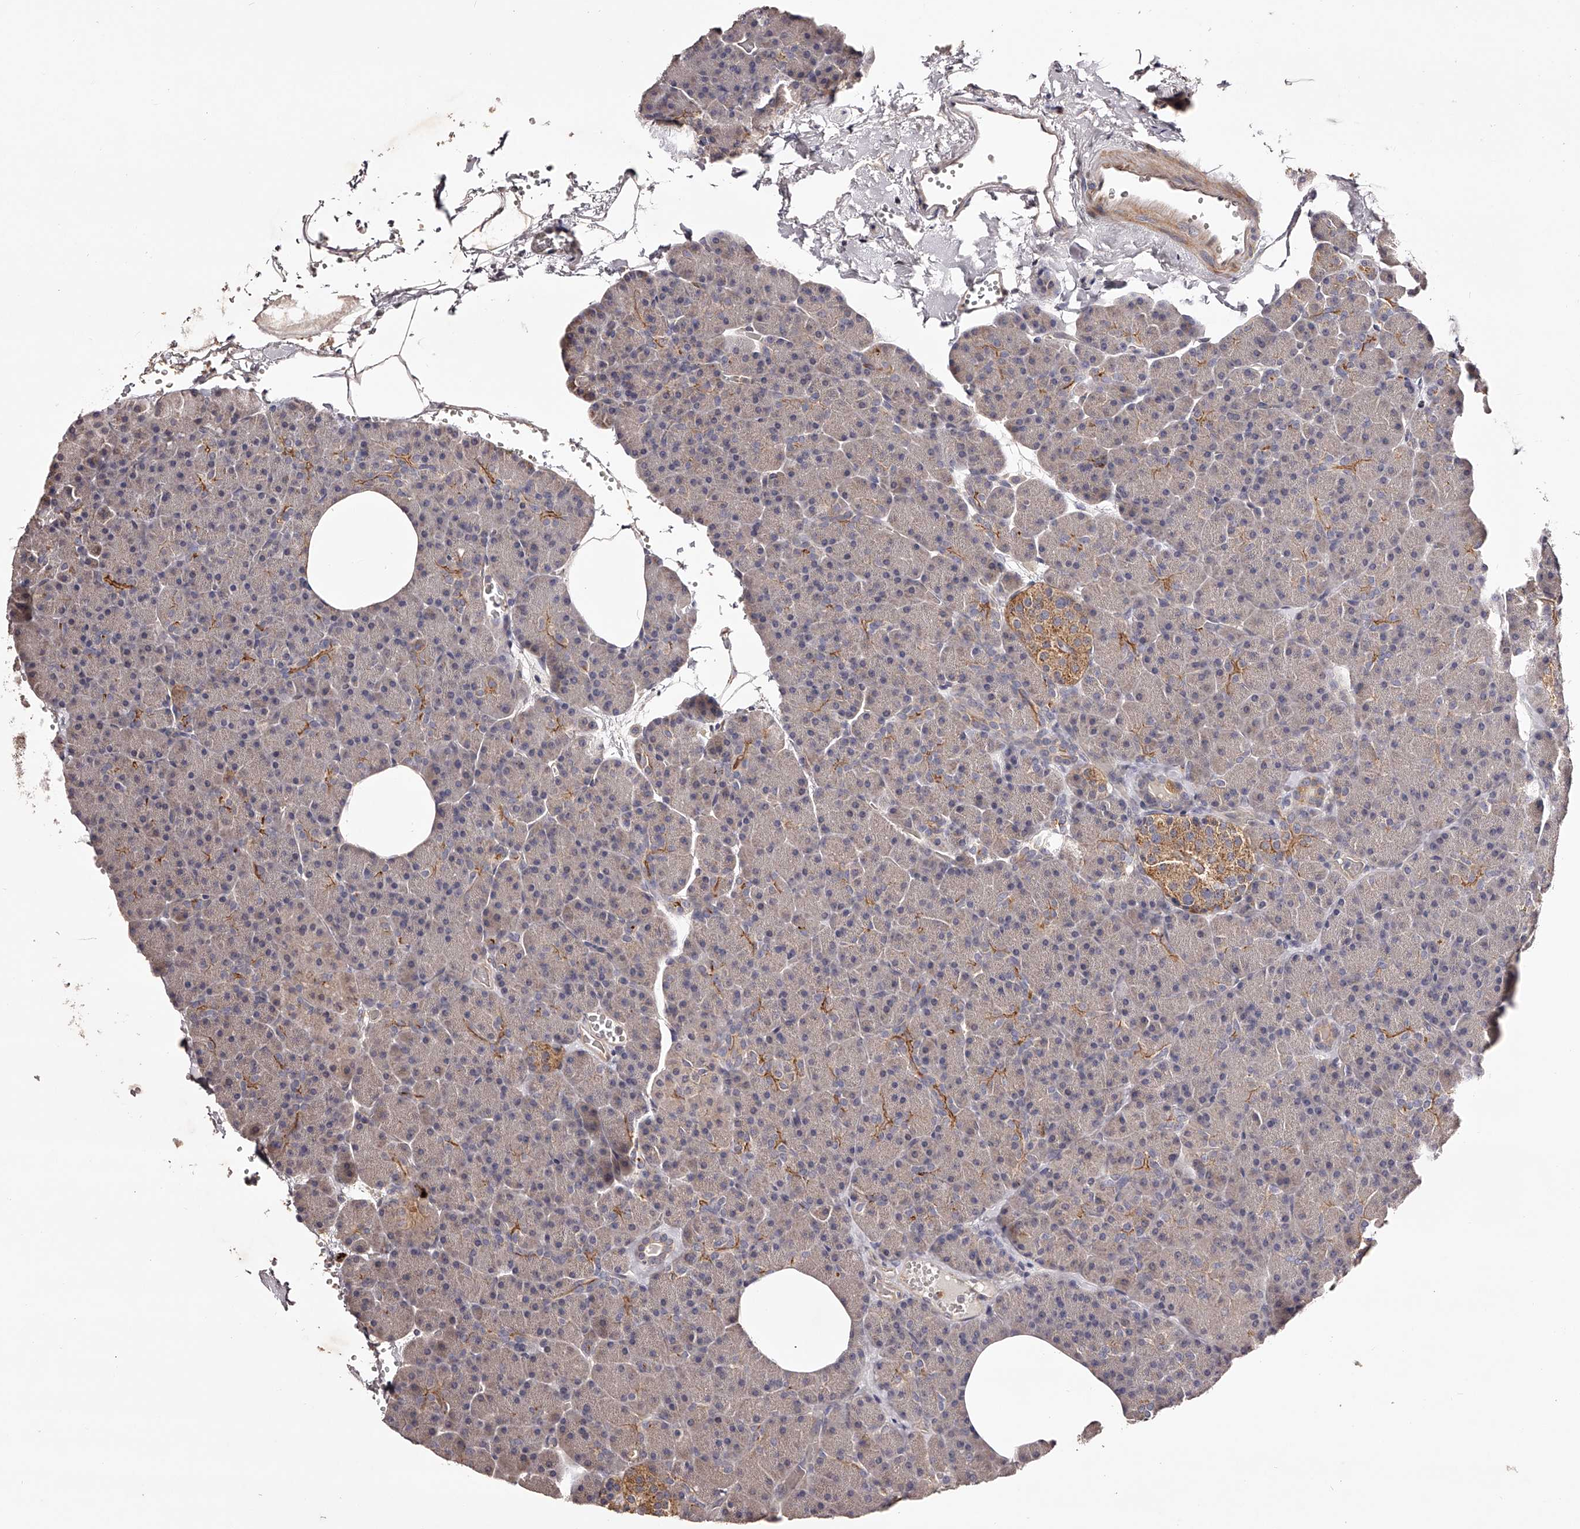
{"staining": {"intensity": "moderate", "quantity": "<25%", "location": "cytoplasmic/membranous"}, "tissue": "pancreas", "cell_type": "Exocrine glandular cells", "image_type": "normal", "snomed": [{"axis": "morphology", "description": "Normal tissue, NOS"}, {"axis": "morphology", "description": "Carcinoid, malignant, NOS"}, {"axis": "topography", "description": "Pancreas"}], "caption": "Brown immunohistochemical staining in benign pancreas displays moderate cytoplasmic/membranous staining in about <25% of exocrine glandular cells.", "gene": "ODF2L", "patient": {"sex": "female", "age": 35}}